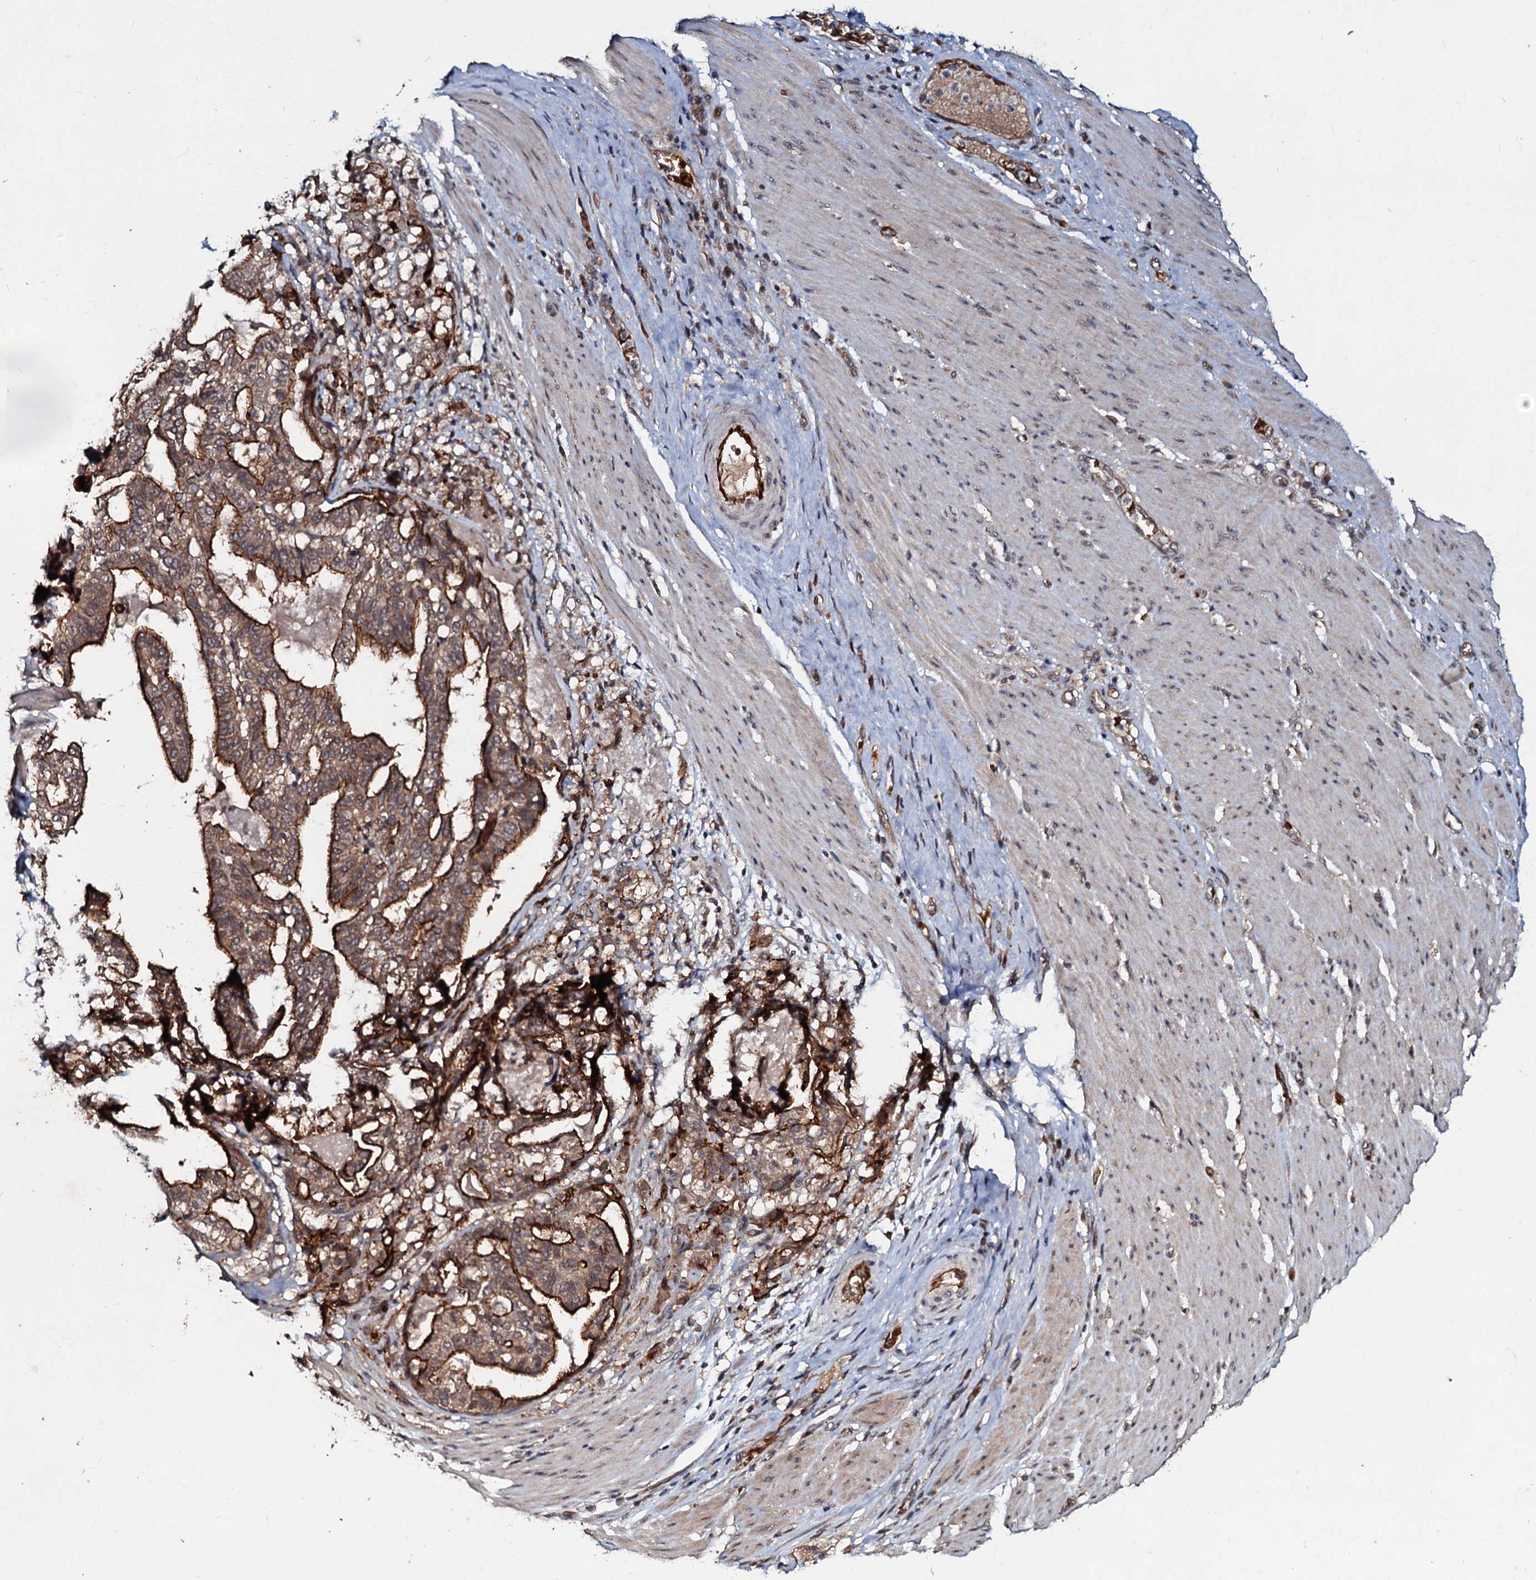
{"staining": {"intensity": "strong", "quantity": ">75%", "location": "cytoplasmic/membranous"}, "tissue": "stomach cancer", "cell_type": "Tumor cells", "image_type": "cancer", "snomed": [{"axis": "morphology", "description": "Adenocarcinoma, NOS"}, {"axis": "topography", "description": "Stomach"}], "caption": "Strong cytoplasmic/membranous protein expression is appreciated in about >75% of tumor cells in adenocarcinoma (stomach).", "gene": "MANSC4", "patient": {"sex": "male", "age": 48}}